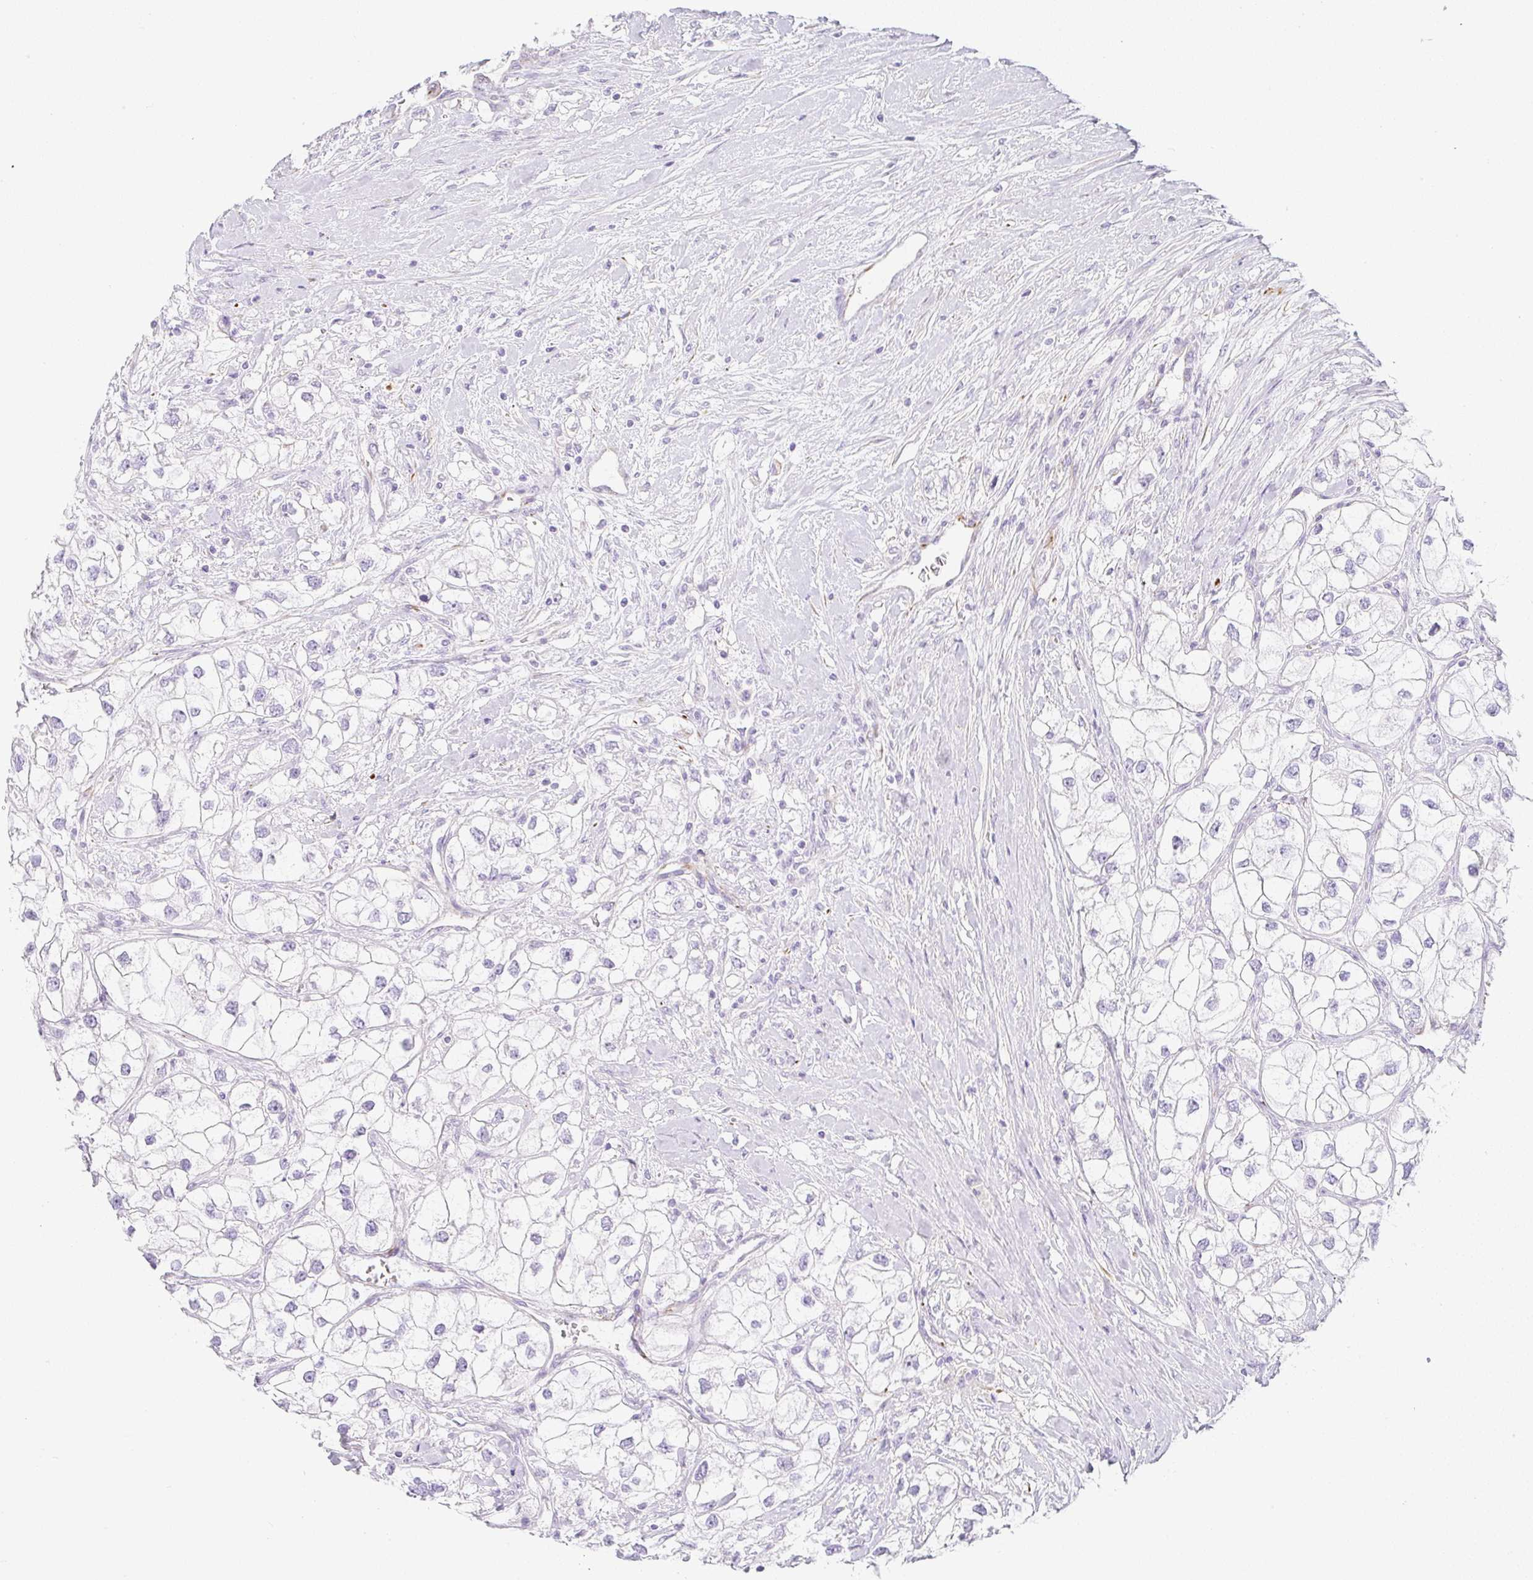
{"staining": {"intensity": "negative", "quantity": "none", "location": "none"}, "tissue": "renal cancer", "cell_type": "Tumor cells", "image_type": "cancer", "snomed": [{"axis": "morphology", "description": "Adenocarcinoma, NOS"}, {"axis": "topography", "description": "Kidney"}], "caption": "An immunohistochemistry (IHC) micrograph of renal cancer (adenocarcinoma) is shown. There is no staining in tumor cells of renal cancer (adenocarcinoma).", "gene": "ZNF689", "patient": {"sex": "male", "age": 59}}